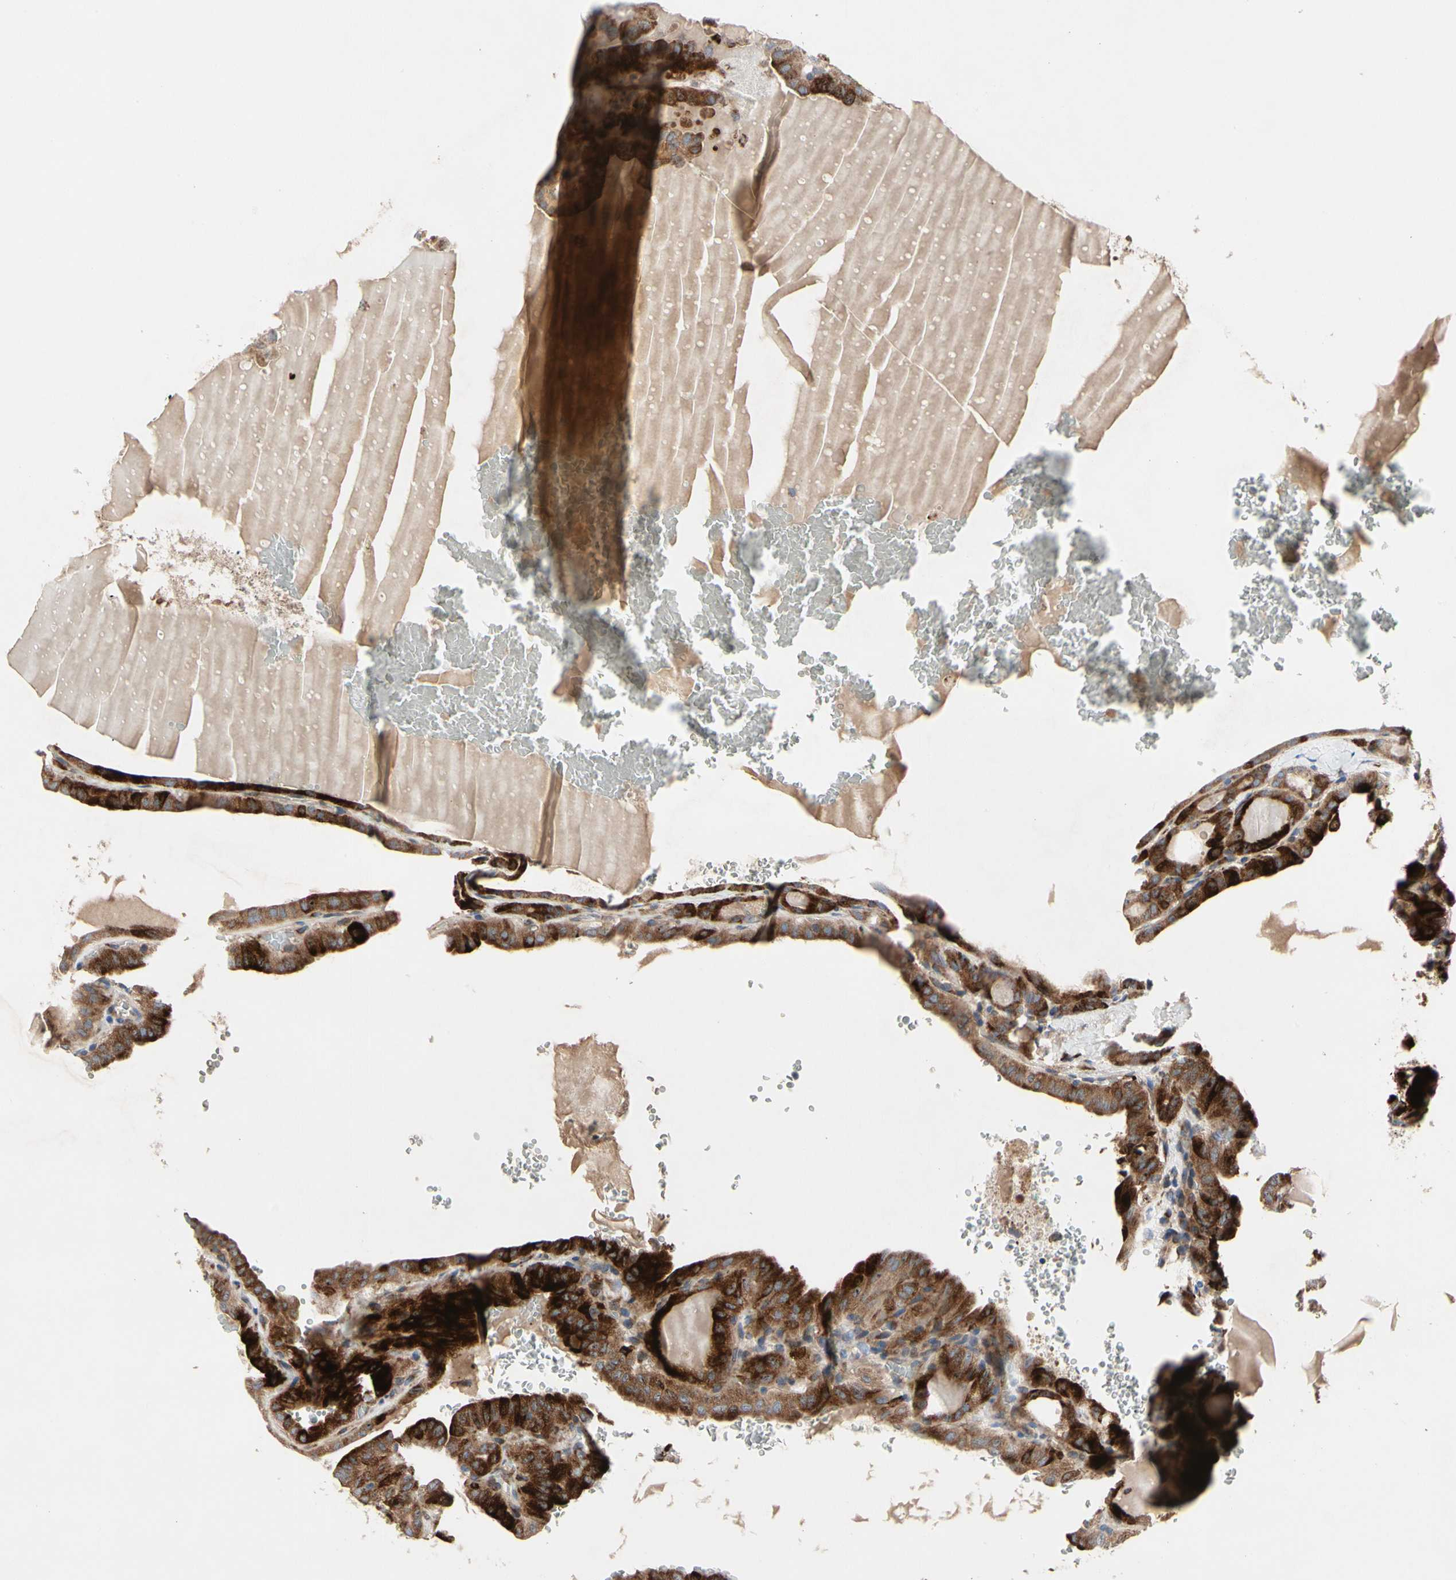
{"staining": {"intensity": "strong", "quantity": ">75%", "location": "cytoplasmic/membranous"}, "tissue": "thyroid cancer", "cell_type": "Tumor cells", "image_type": "cancer", "snomed": [{"axis": "morphology", "description": "Papillary adenocarcinoma, NOS"}, {"axis": "topography", "description": "Thyroid gland"}], "caption": "Immunohistochemistry (IHC) of papillary adenocarcinoma (thyroid) exhibits high levels of strong cytoplasmic/membranous expression in about >75% of tumor cells. (Stains: DAB (3,3'-diaminobenzidine) in brown, nuclei in blue, Microscopy: brightfield microscopy at high magnification).", "gene": "MMEL1", "patient": {"sex": "male", "age": 77}}